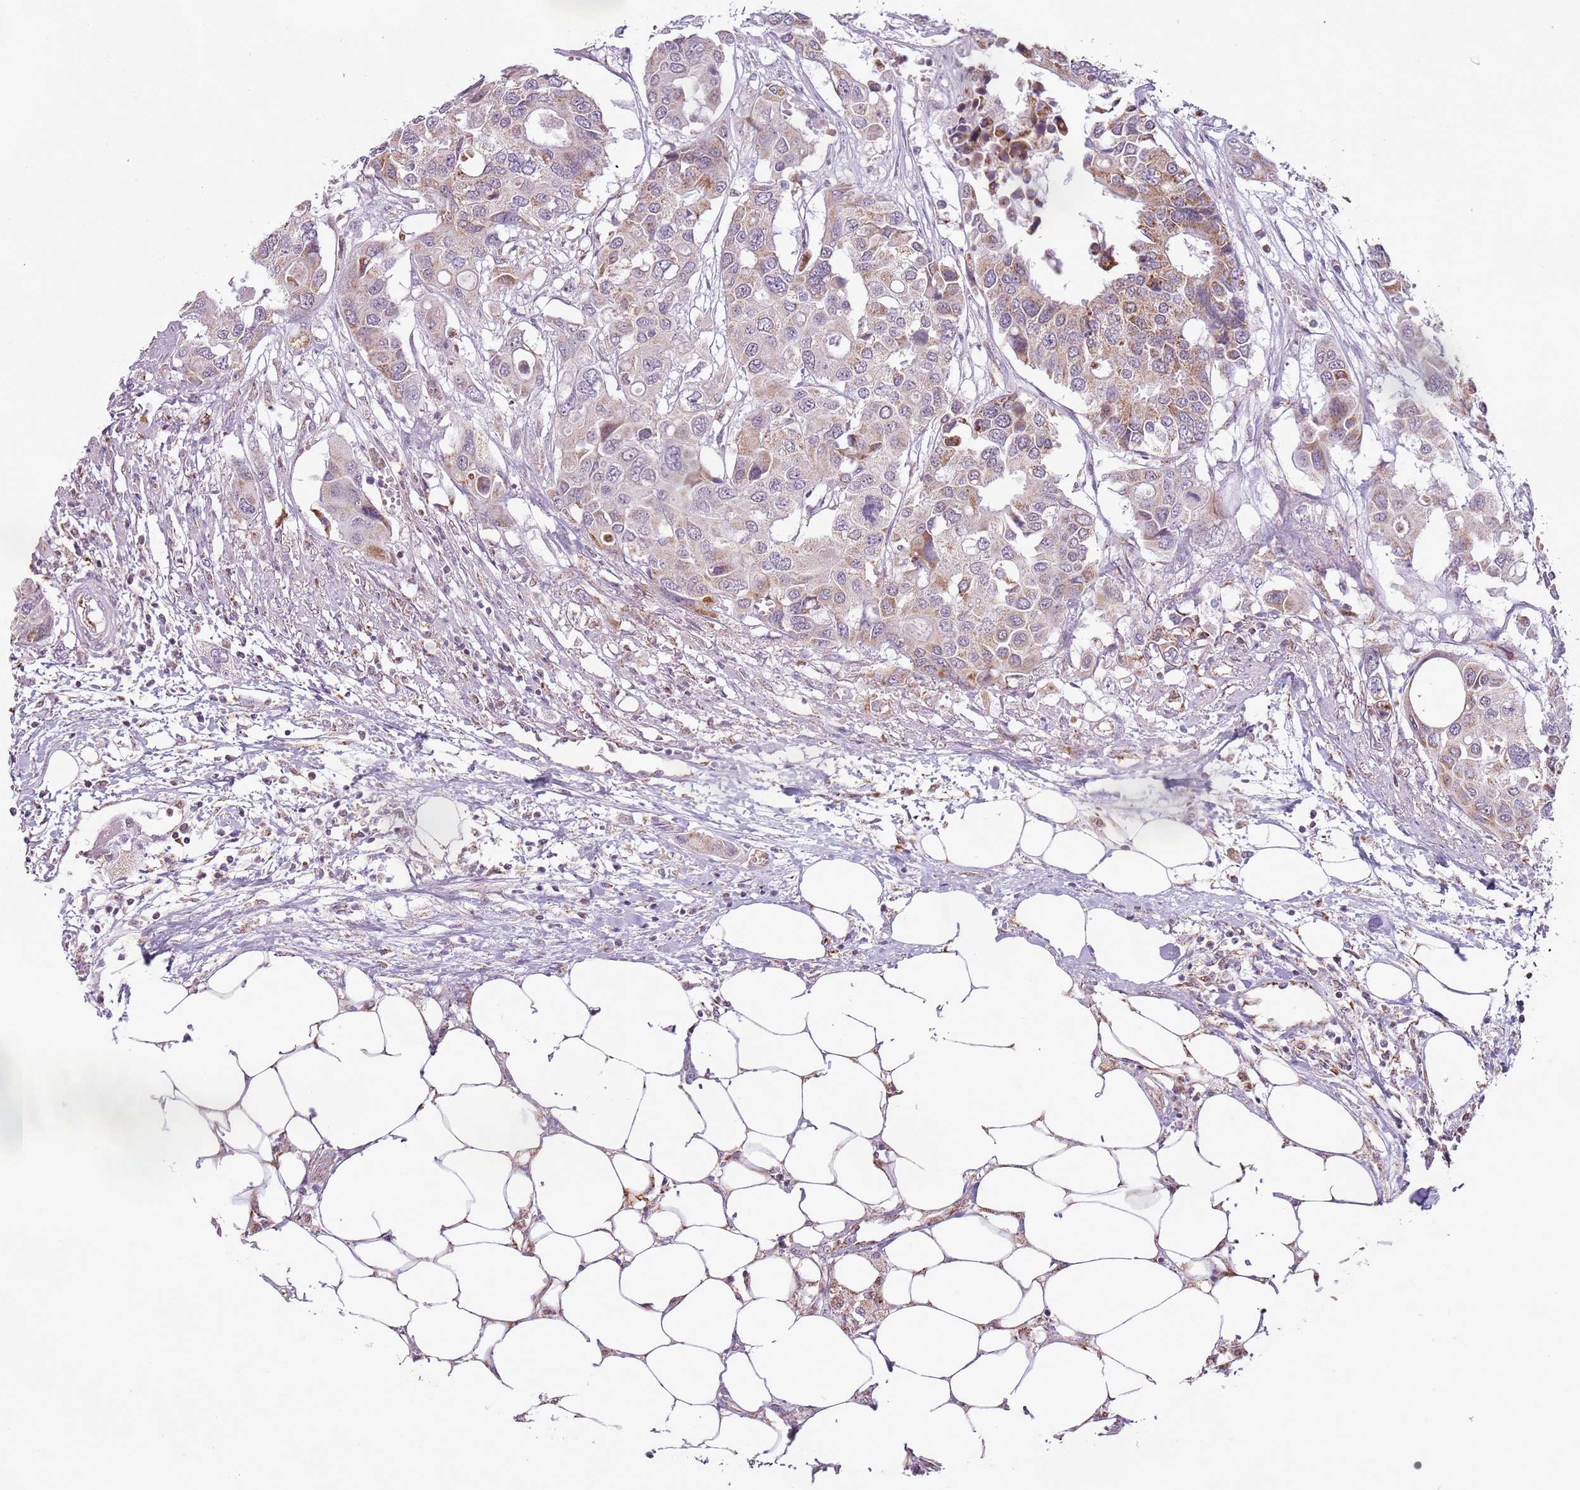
{"staining": {"intensity": "moderate", "quantity": "<25%", "location": "cytoplasmic/membranous"}, "tissue": "colorectal cancer", "cell_type": "Tumor cells", "image_type": "cancer", "snomed": [{"axis": "morphology", "description": "Adenocarcinoma, NOS"}, {"axis": "topography", "description": "Colon"}], "caption": "Human adenocarcinoma (colorectal) stained with a brown dye demonstrates moderate cytoplasmic/membranous positive expression in about <25% of tumor cells.", "gene": "MLLT11", "patient": {"sex": "male", "age": 77}}